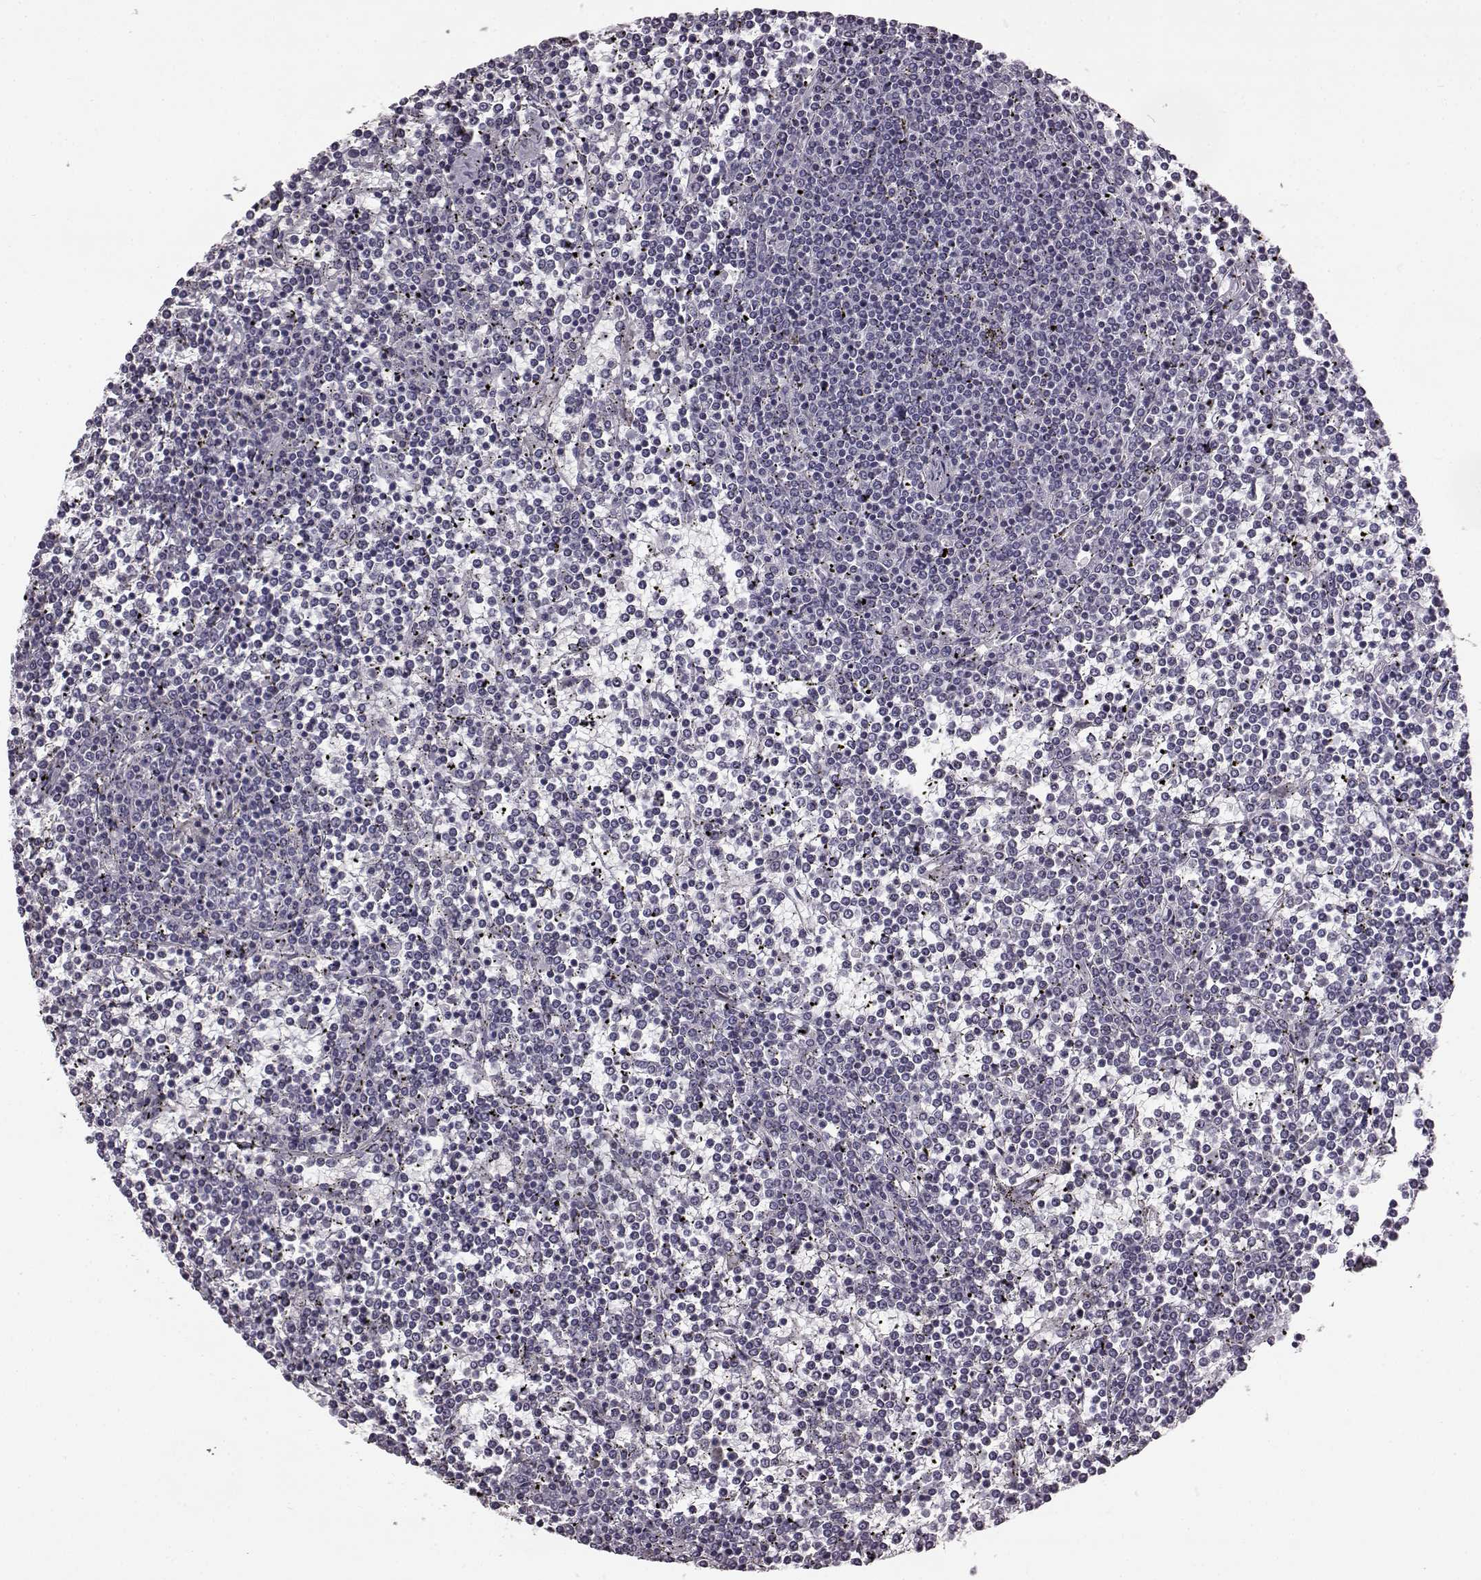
{"staining": {"intensity": "negative", "quantity": "none", "location": "none"}, "tissue": "lymphoma", "cell_type": "Tumor cells", "image_type": "cancer", "snomed": [{"axis": "morphology", "description": "Malignant lymphoma, non-Hodgkin's type, Low grade"}, {"axis": "topography", "description": "Spleen"}], "caption": "A high-resolution photomicrograph shows immunohistochemistry staining of lymphoma, which shows no significant staining in tumor cells.", "gene": "ODAD4", "patient": {"sex": "female", "age": 19}}